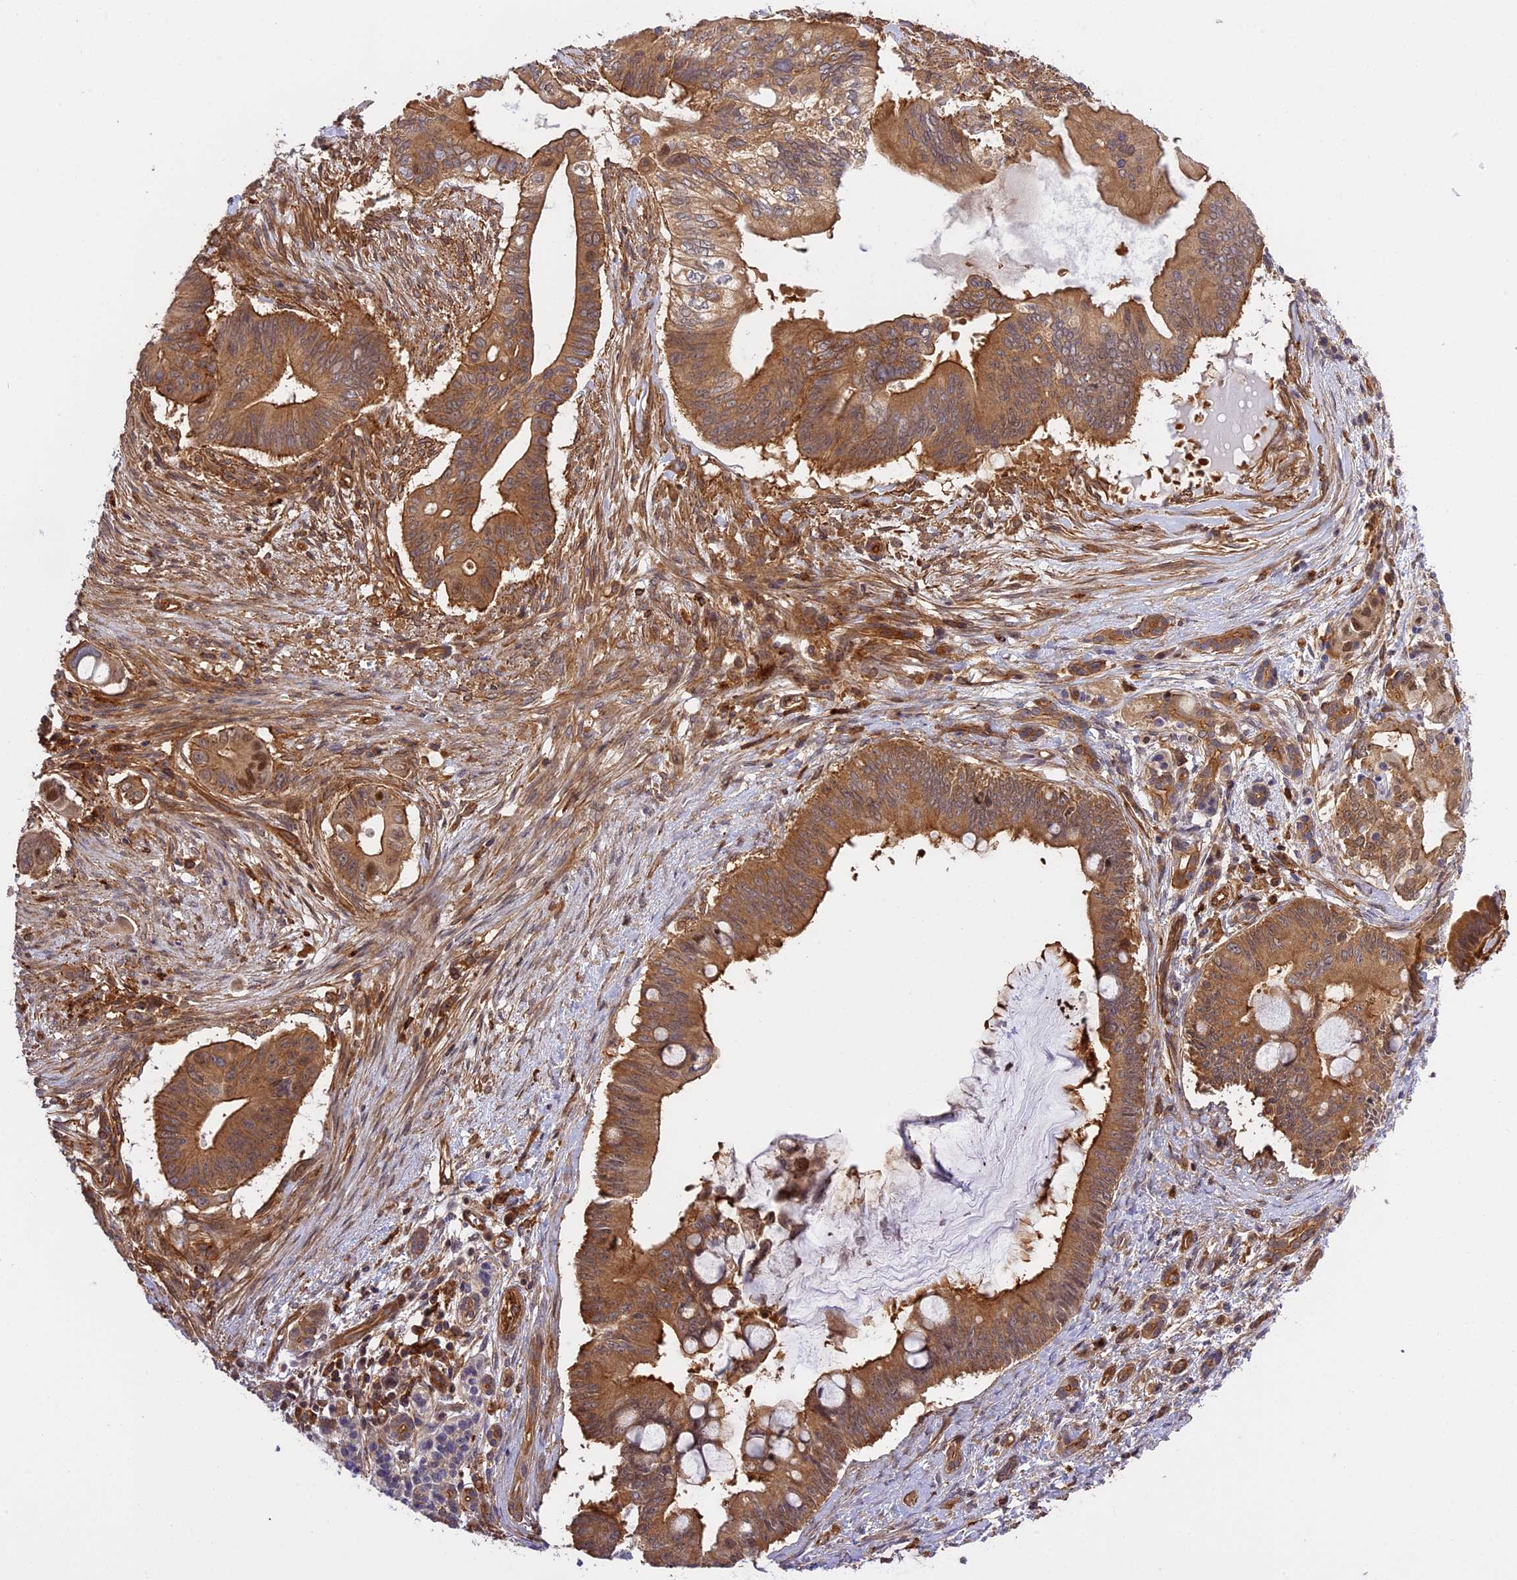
{"staining": {"intensity": "moderate", "quantity": ">75%", "location": "cytoplasmic/membranous"}, "tissue": "pancreatic cancer", "cell_type": "Tumor cells", "image_type": "cancer", "snomed": [{"axis": "morphology", "description": "Adenocarcinoma, NOS"}, {"axis": "topography", "description": "Pancreas"}], "caption": "A micrograph of human pancreatic adenocarcinoma stained for a protein shows moderate cytoplasmic/membranous brown staining in tumor cells.", "gene": "C5orf22", "patient": {"sex": "male", "age": 68}}